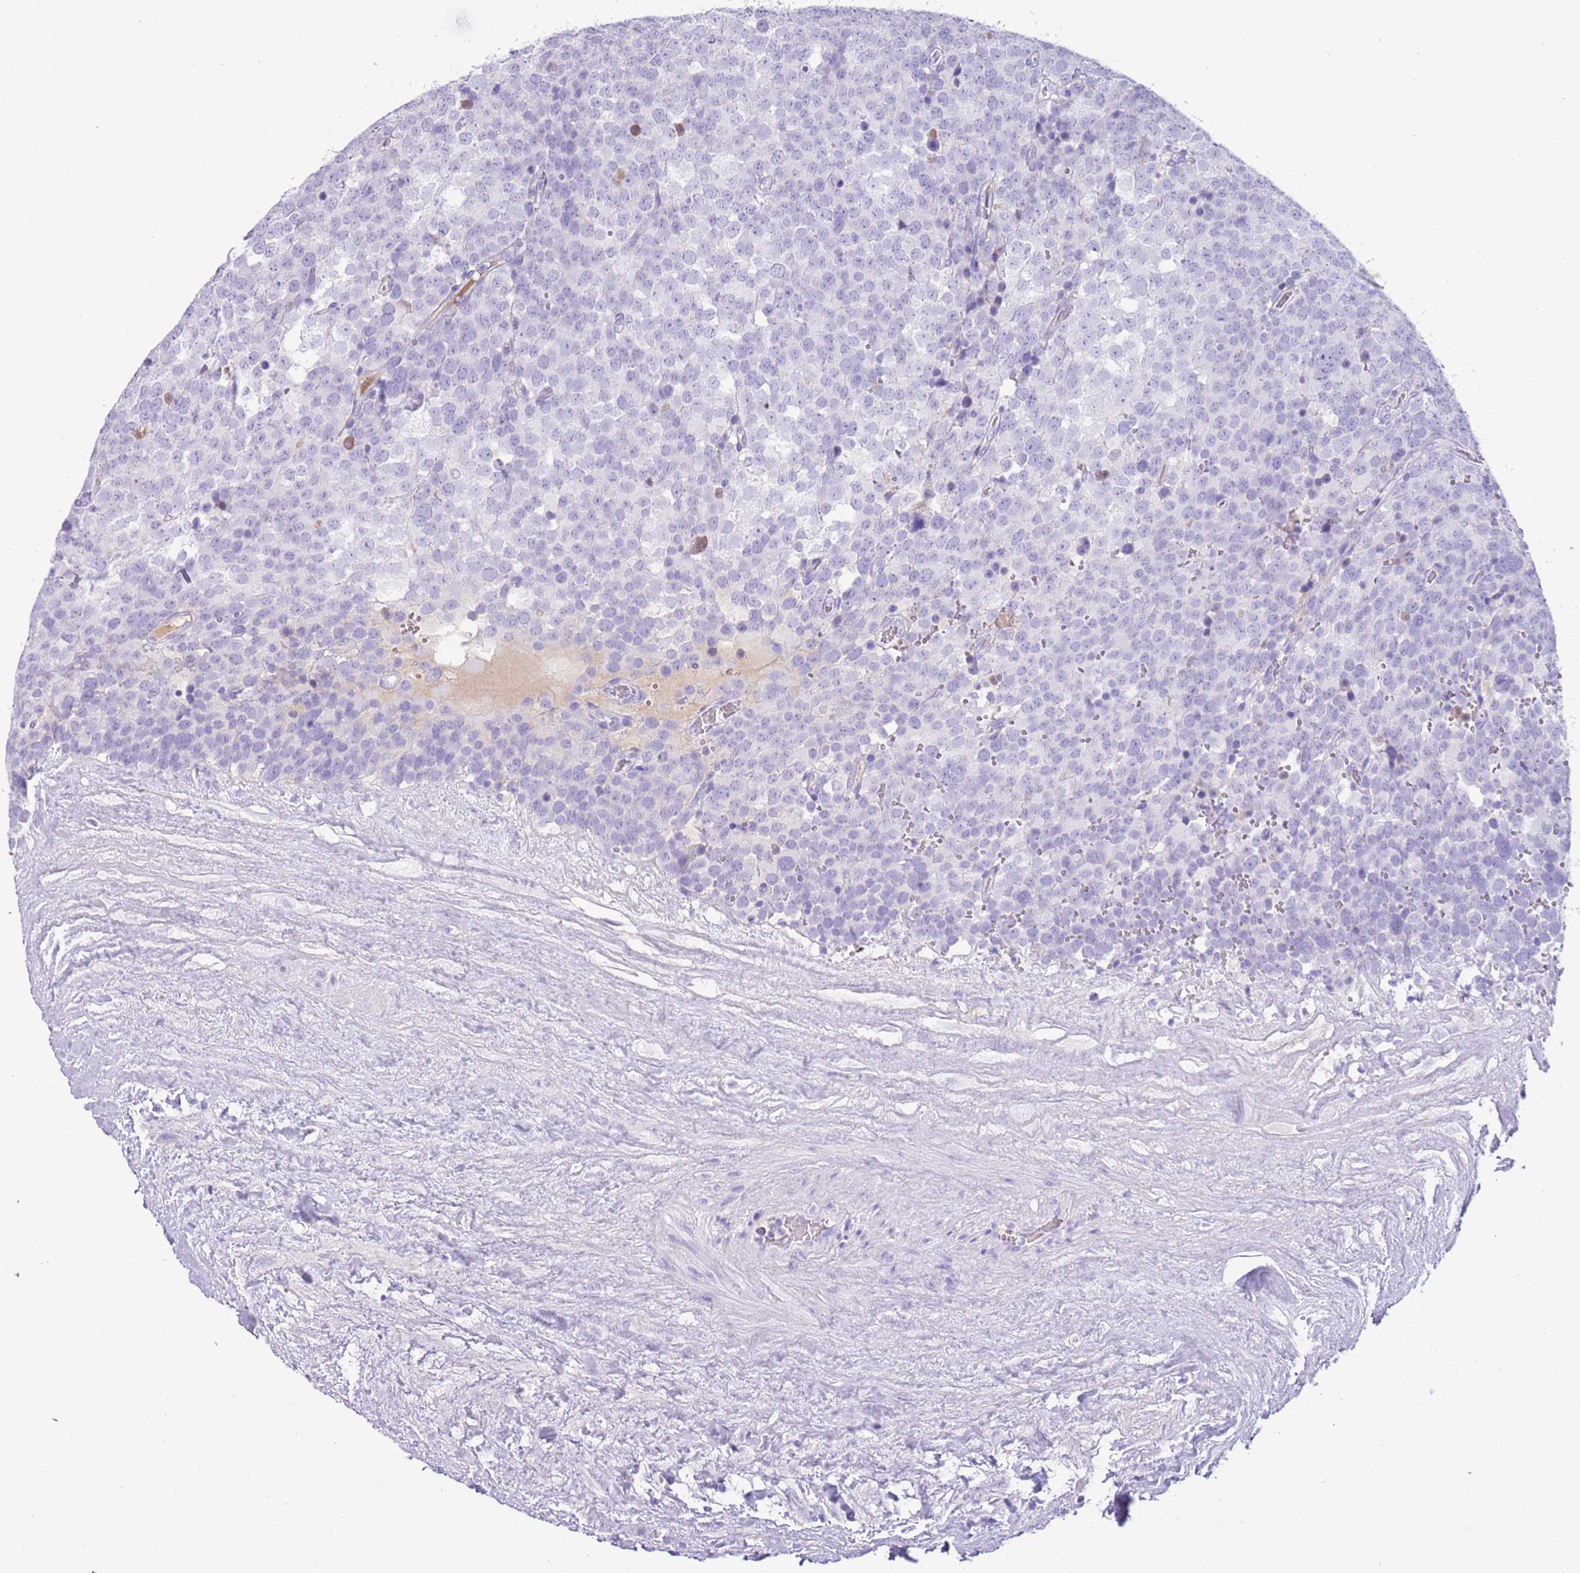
{"staining": {"intensity": "negative", "quantity": "none", "location": "none"}, "tissue": "testis cancer", "cell_type": "Tumor cells", "image_type": "cancer", "snomed": [{"axis": "morphology", "description": "Seminoma, NOS"}, {"axis": "topography", "description": "Testis"}], "caption": "Protein analysis of testis cancer (seminoma) demonstrates no significant expression in tumor cells.", "gene": "IGKV3D-11", "patient": {"sex": "male", "age": 71}}